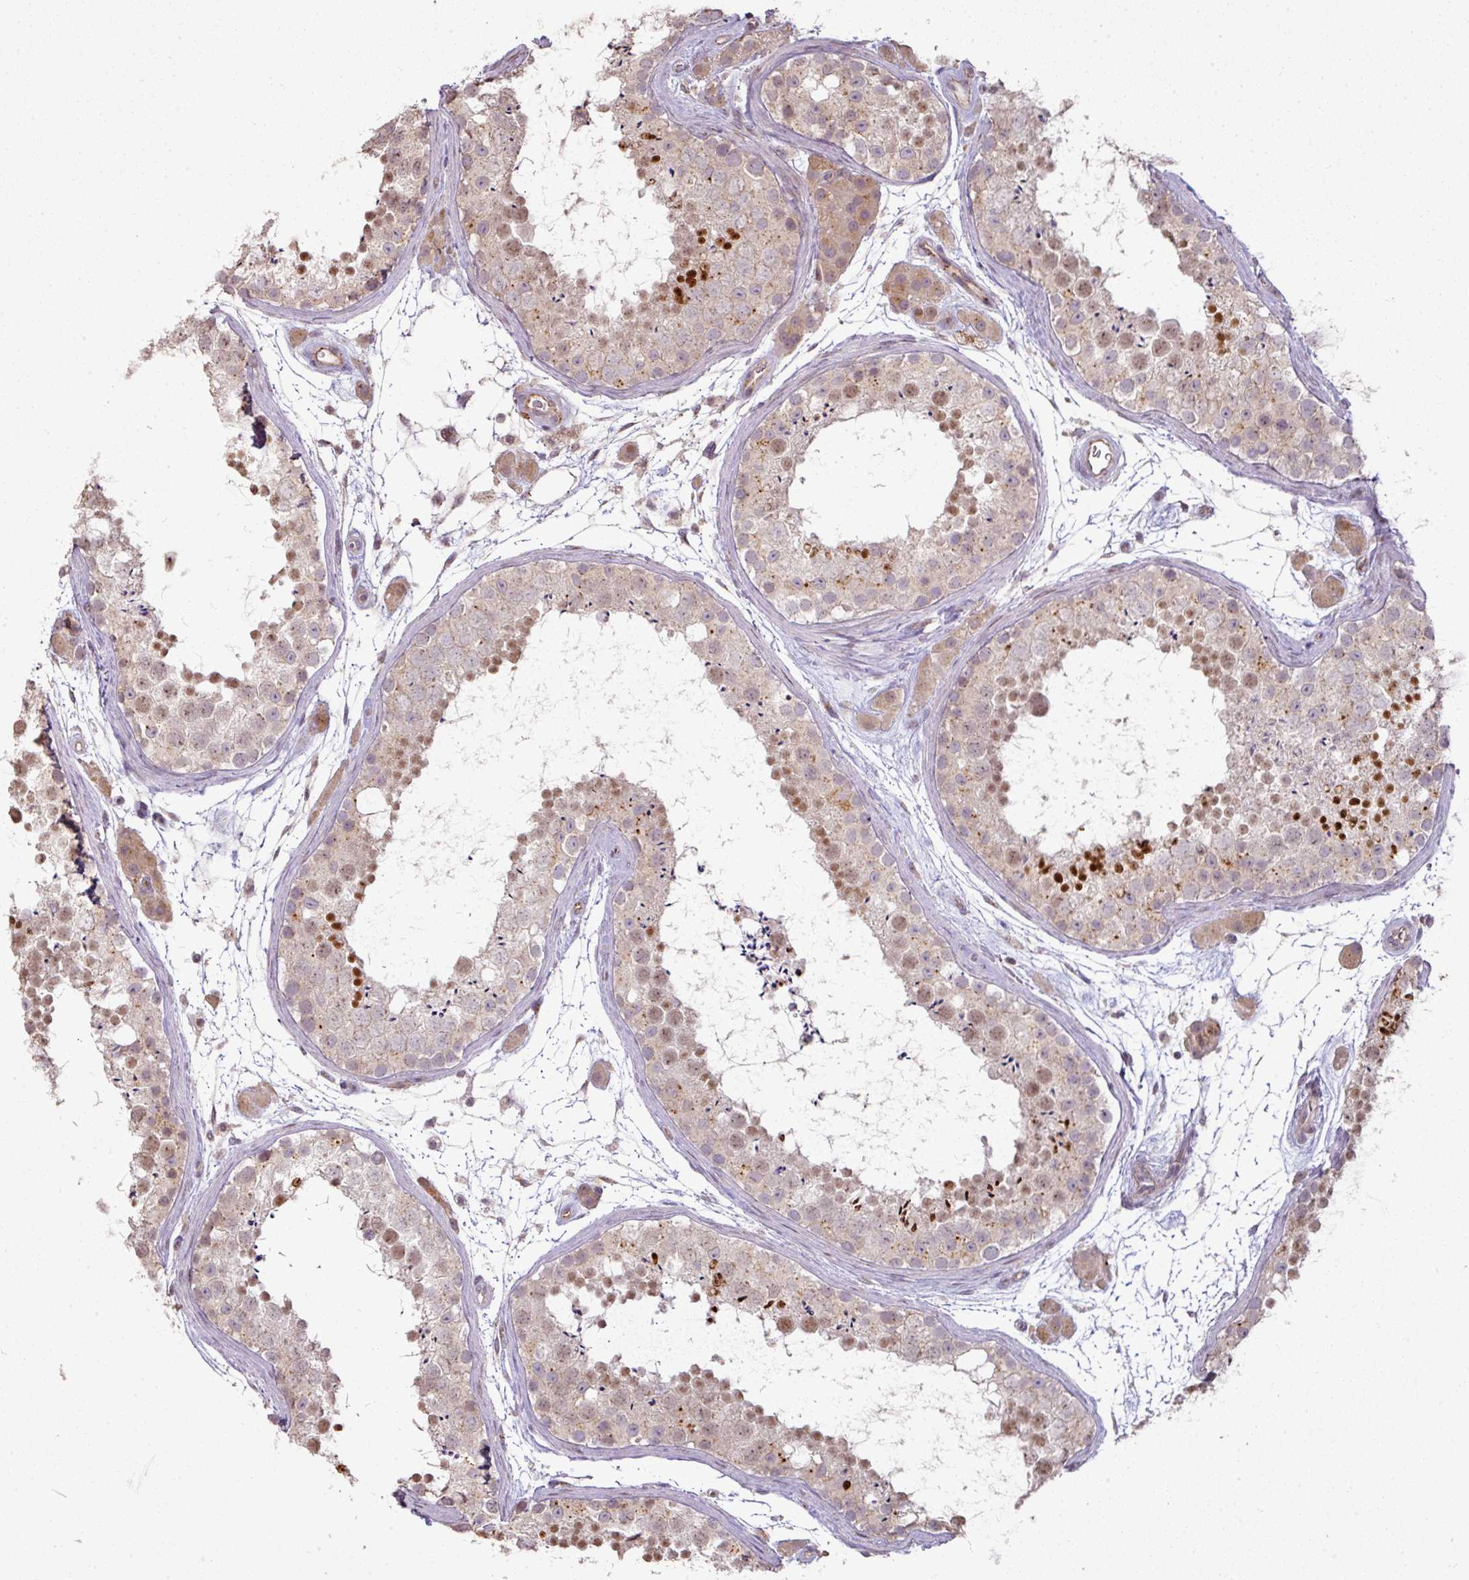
{"staining": {"intensity": "strong", "quantity": "<25%", "location": "nuclear"}, "tissue": "testis", "cell_type": "Cells in seminiferous ducts", "image_type": "normal", "snomed": [{"axis": "morphology", "description": "Normal tissue, NOS"}, {"axis": "topography", "description": "Testis"}], "caption": "Cells in seminiferous ducts exhibit medium levels of strong nuclear staining in approximately <25% of cells in unremarkable testis.", "gene": "CXCR5", "patient": {"sex": "male", "age": 41}}